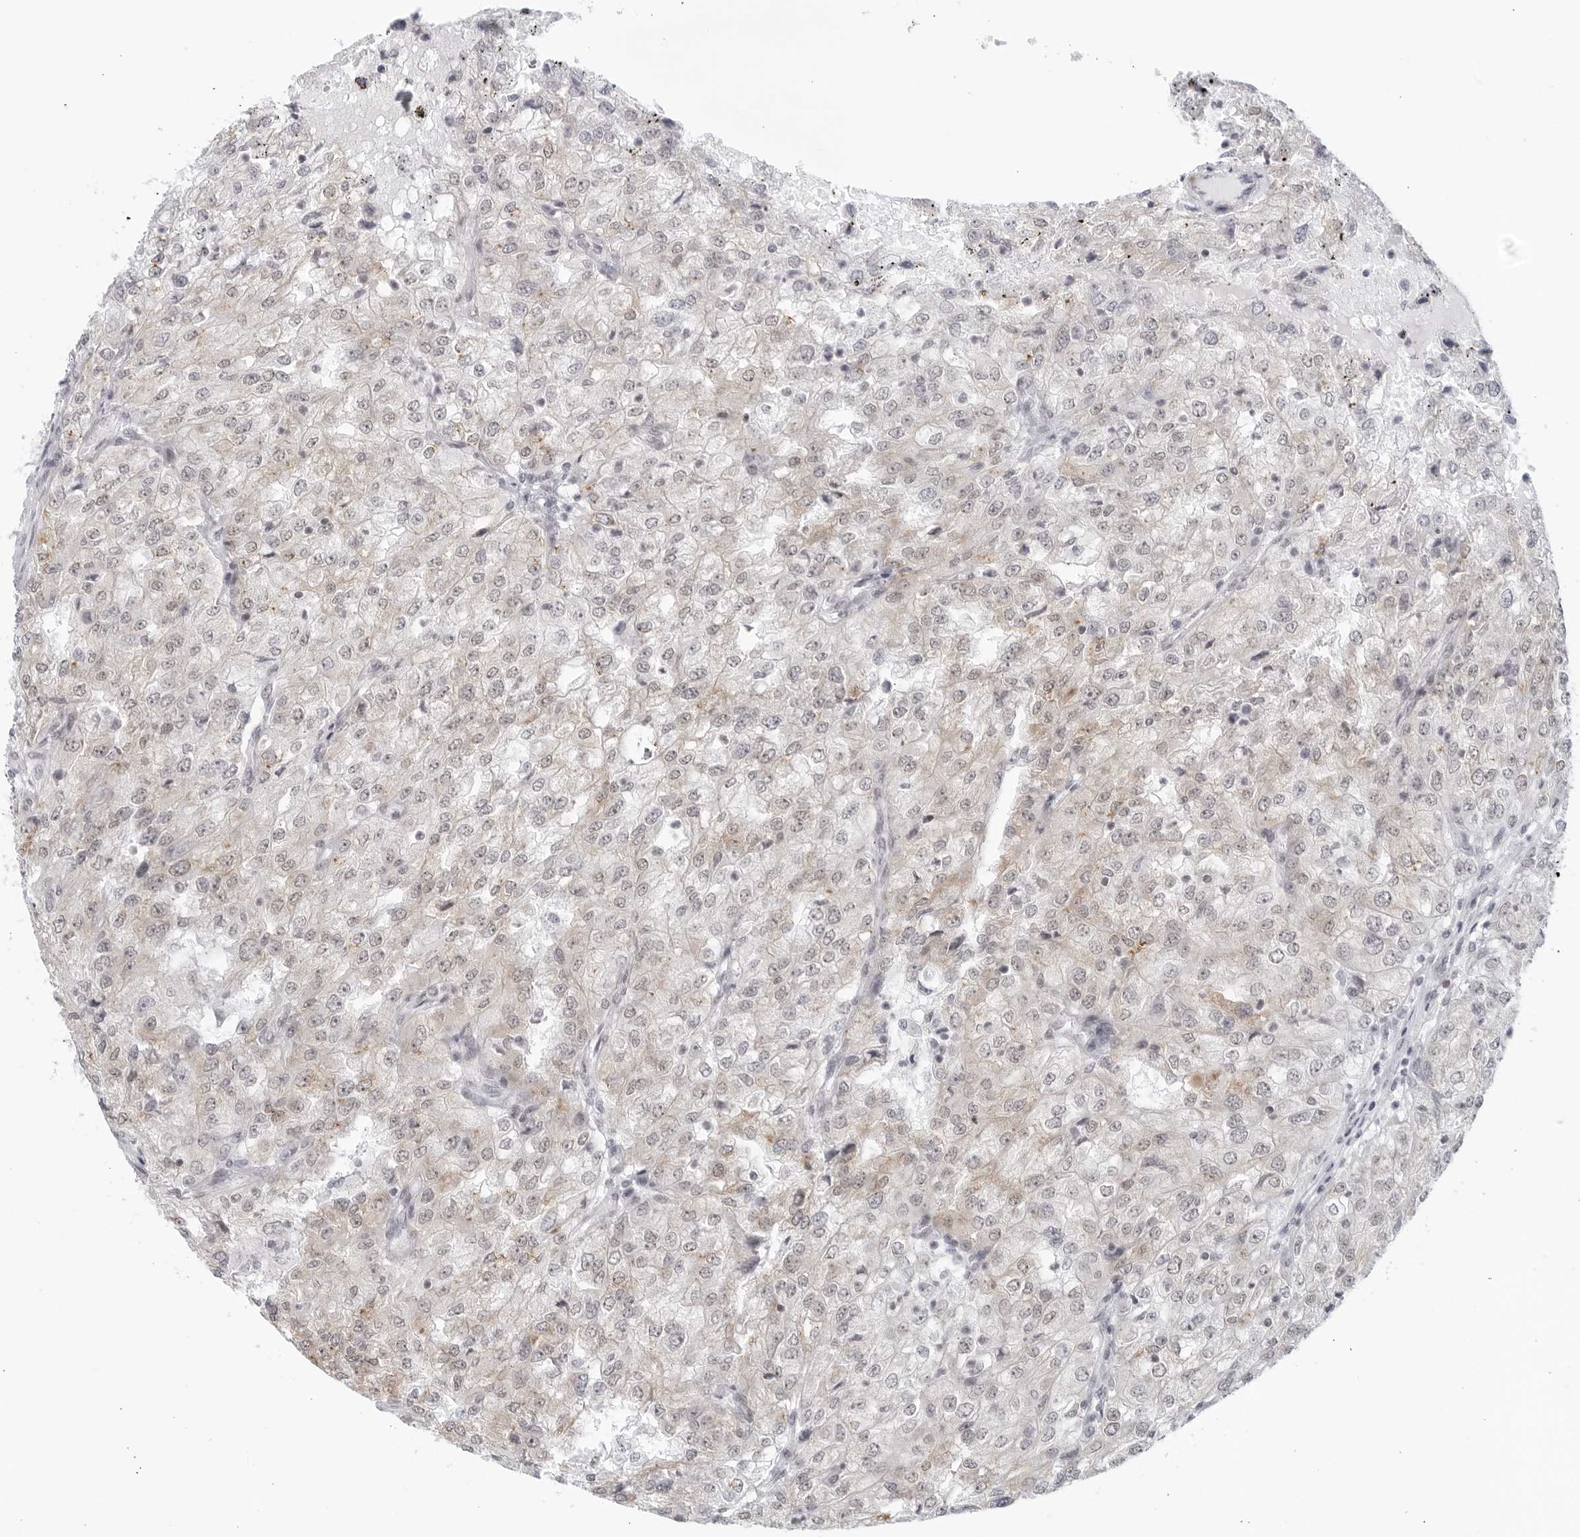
{"staining": {"intensity": "weak", "quantity": "<25%", "location": "cytoplasmic/membranous"}, "tissue": "renal cancer", "cell_type": "Tumor cells", "image_type": "cancer", "snomed": [{"axis": "morphology", "description": "Adenocarcinoma, NOS"}, {"axis": "topography", "description": "Kidney"}], "caption": "The image displays no significant expression in tumor cells of renal adenocarcinoma.", "gene": "WDTC1", "patient": {"sex": "female", "age": 54}}